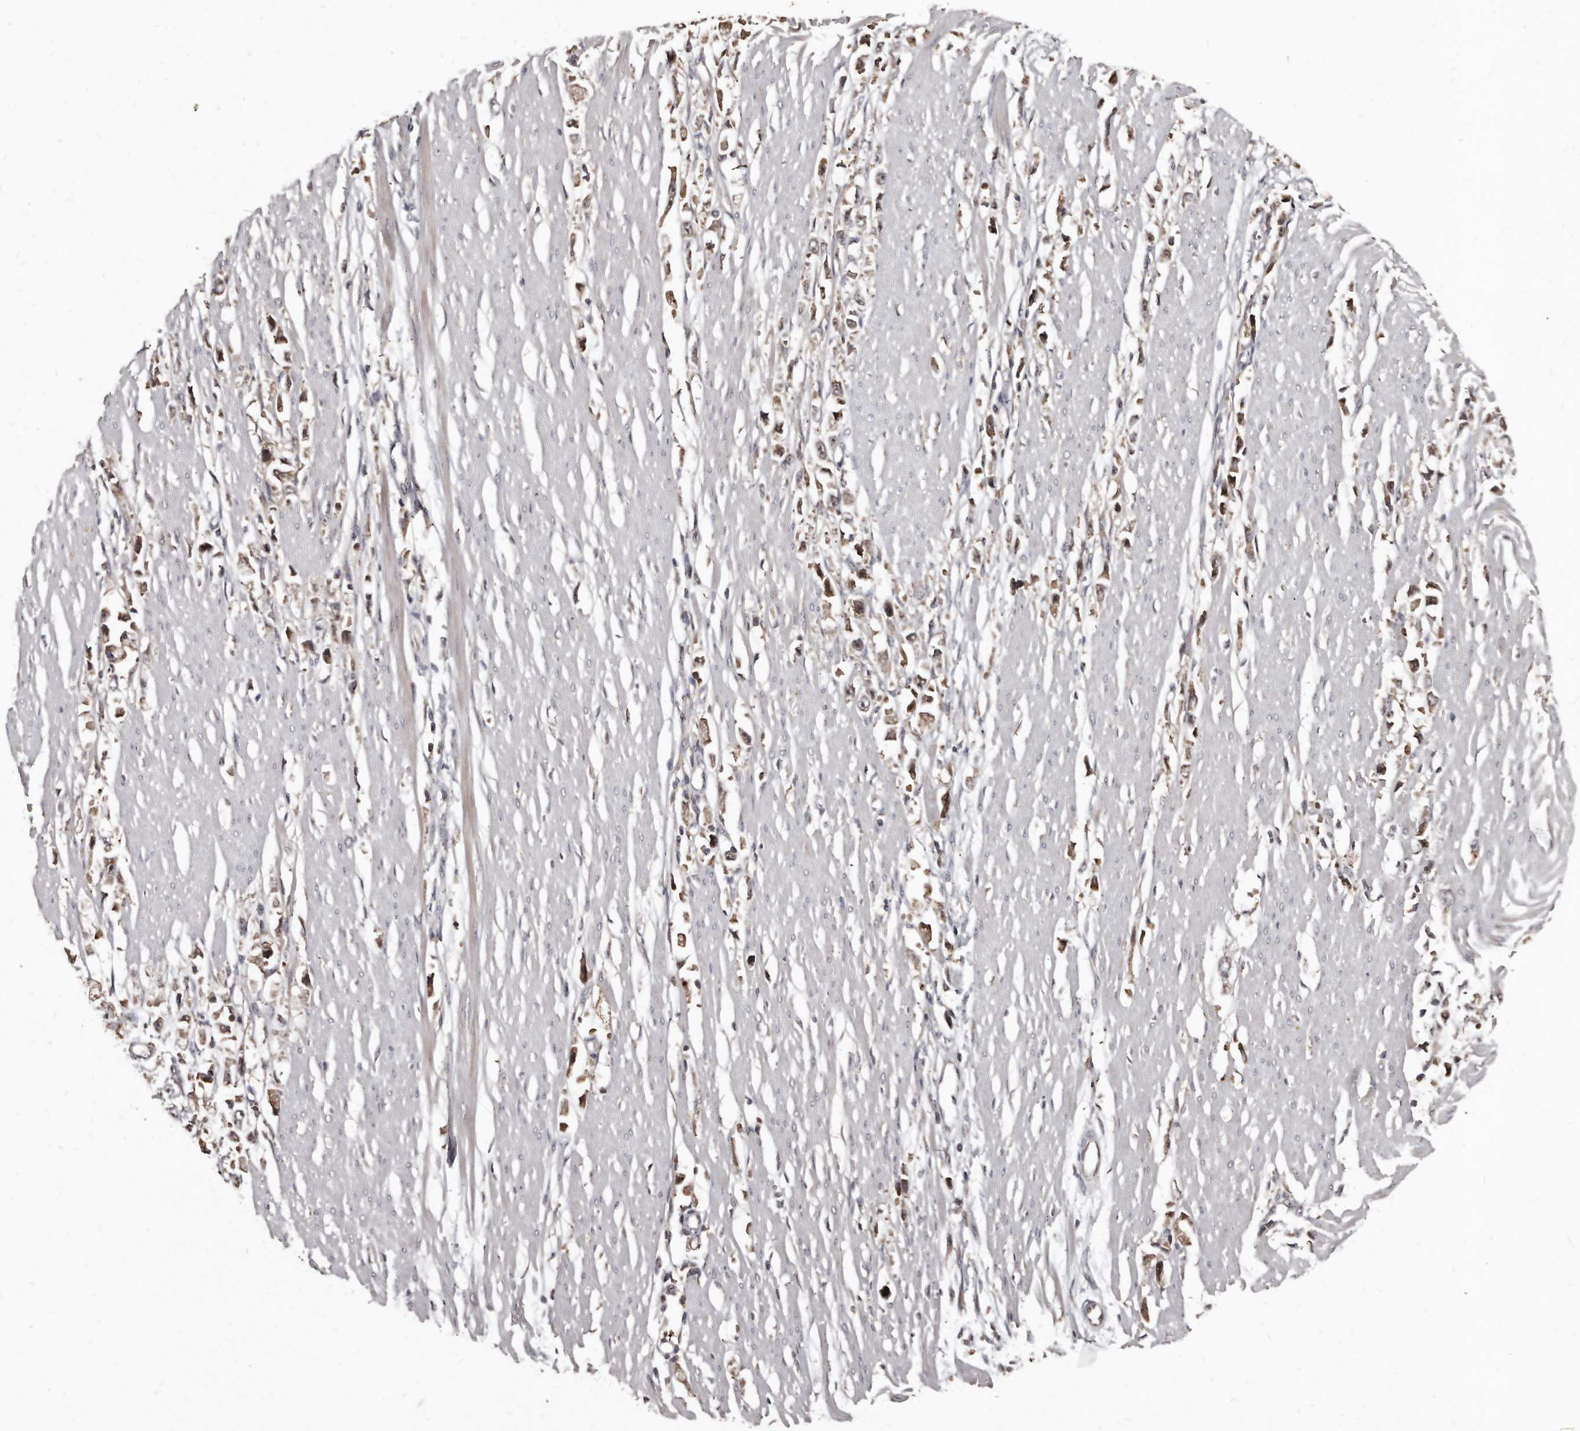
{"staining": {"intensity": "weak", "quantity": ">75%", "location": "cytoplasmic/membranous"}, "tissue": "stomach cancer", "cell_type": "Tumor cells", "image_type": "cancer", "snomed": [{"axis": "morphology", "description": "Adenocarcinoma, NOS"}, {"axis": "topography", "description": "Stomach"}], "caption": "IHC micrograph of adenocarcinoma (stomach) stained for a protein (brown), which shows low levels of weak cytoplasmic/membranous expression in about >75% of tumor cells.", "gene": "PMVK", "patient": {"sex": "female", "age": 59}}